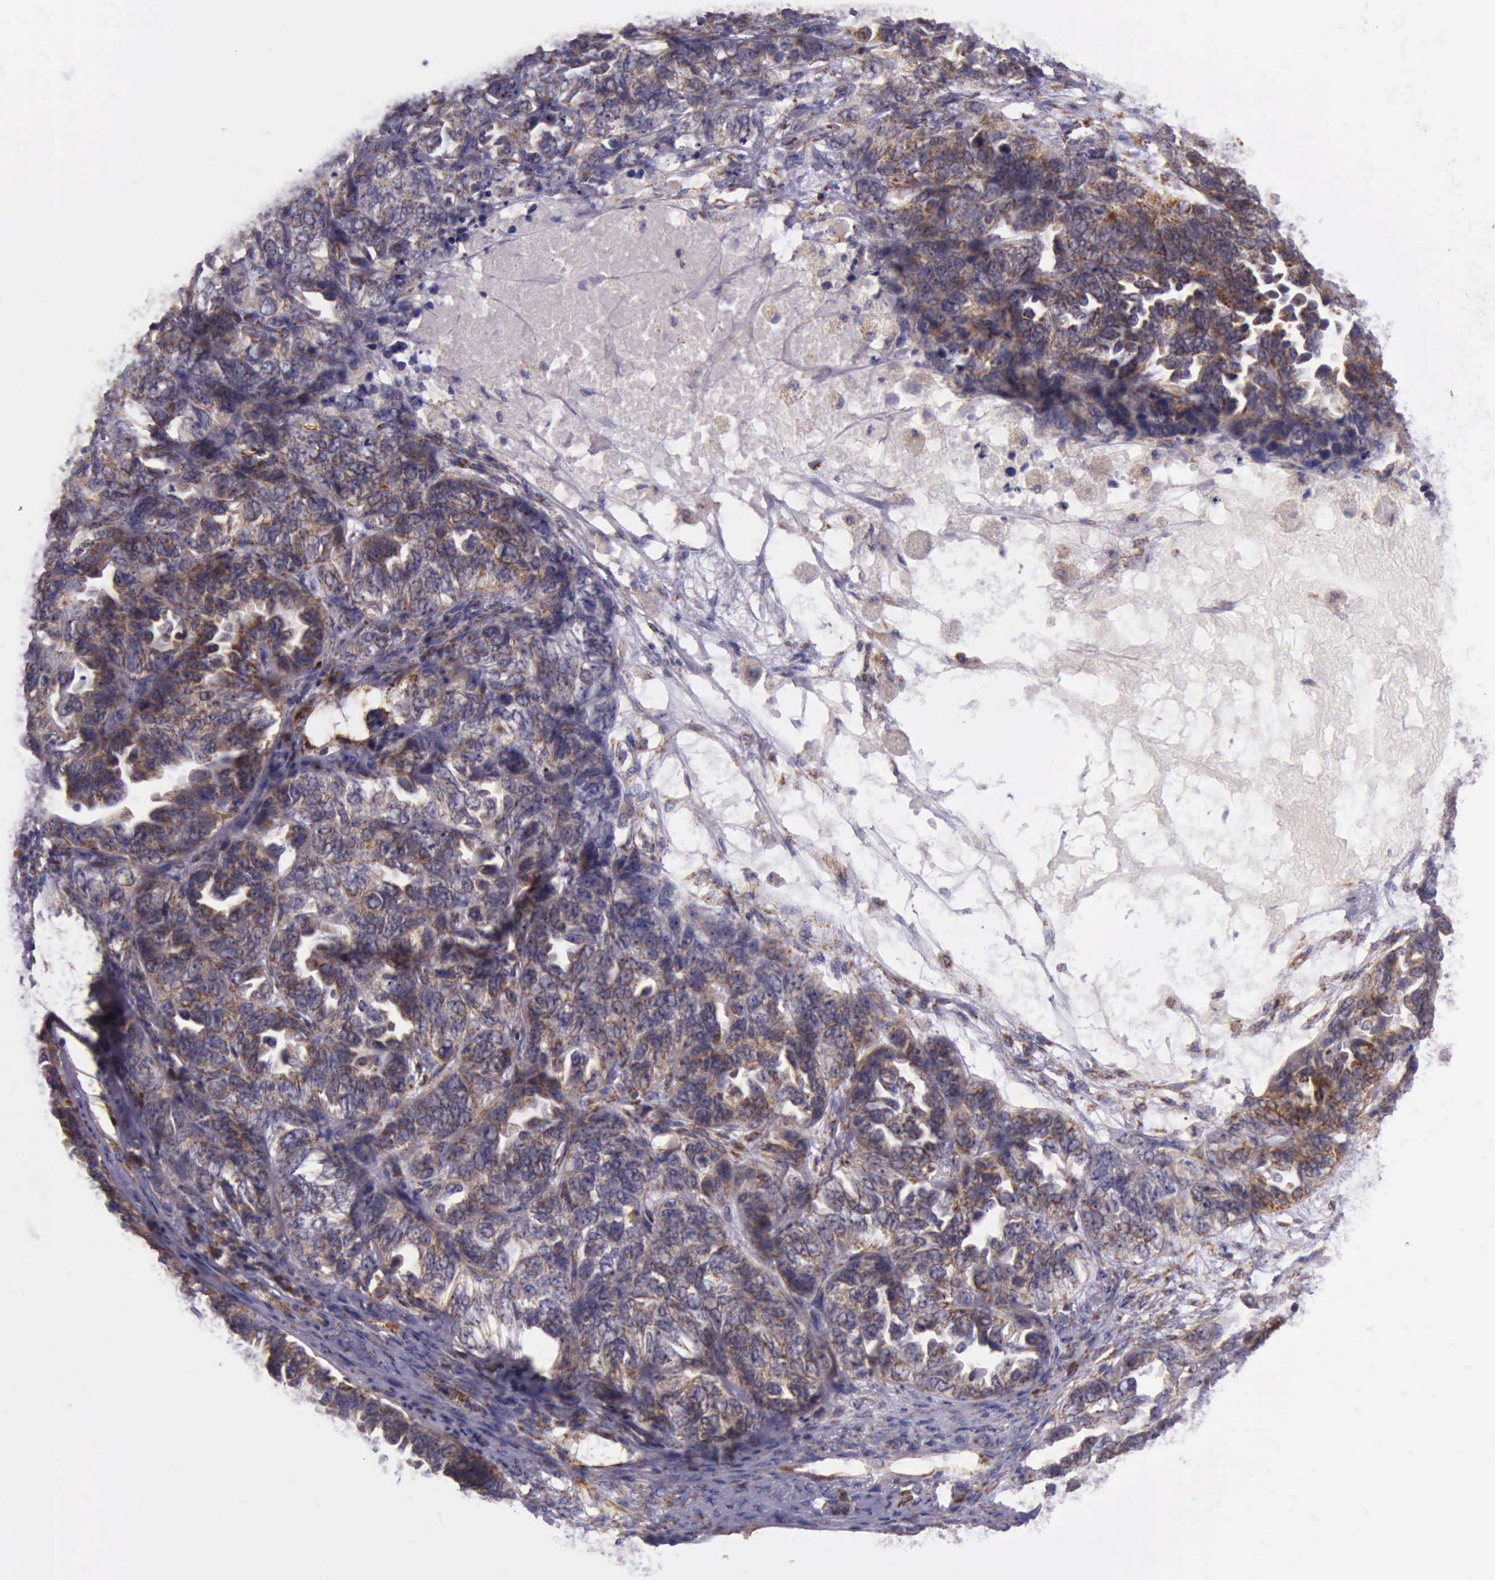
{"staining": {"intensity": "strong", "quantity": ">75%", "location": "cytoplasmic/membranous"}, "tissue": "ovarian cancer", "cell_type": "Tumor cells", "image_type": "cancer", "snomed": [{"axis": "morphology", "description": "Cystadenocarcinoma, serous, NOS"}, {"axis": "topography", "description": "Ovary"}], "caption": "This micrograph demonstrates ovarian serous cystadenocarcinoma stained with IHC to label a protein in brown. The cytoplasmic/membranous of tumor cells show strong positivity for the protein. Nuclei are counter-stained blue.", "gene": "TXN2", "patient": {"sex": "female", "age": 82}}